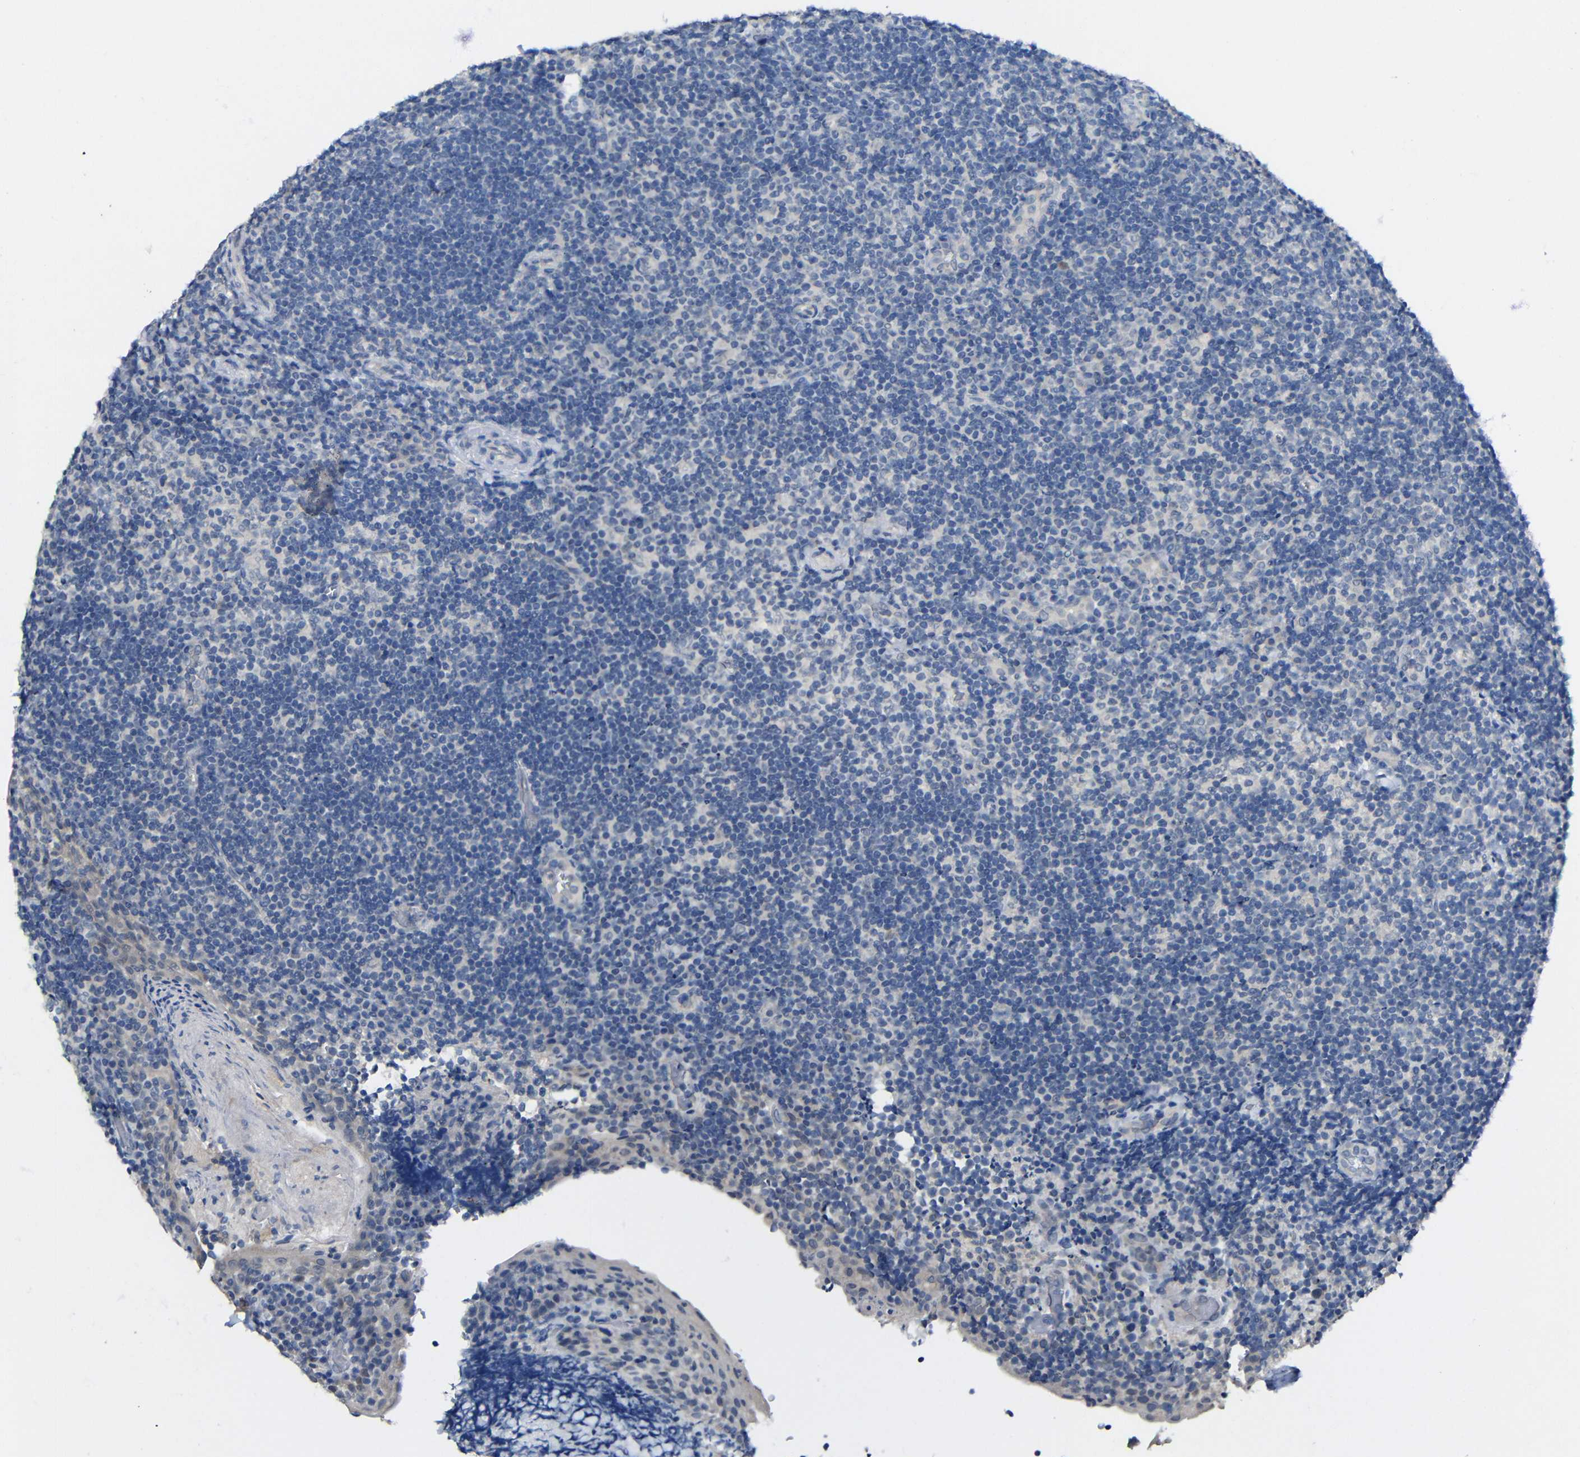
{"staining": {"intensity": "negative", "quantity": "none", "location": "none"}, "tissue": "tonsil", "cell_type": "Germinal center cells", "image_type": "normal", "snomed": [{"axis": "morphology", "description": "Normal tissue, NOS"}, {"axis": "topography", "description": "Tonsil"}], "caption": "This is an immunohistochemistry (IHC) micrograph of normal human tonsil. There is no staining in germinal center cells.", "gene": "HNF1A", "patient": {"sex": "male", "age": 37}}